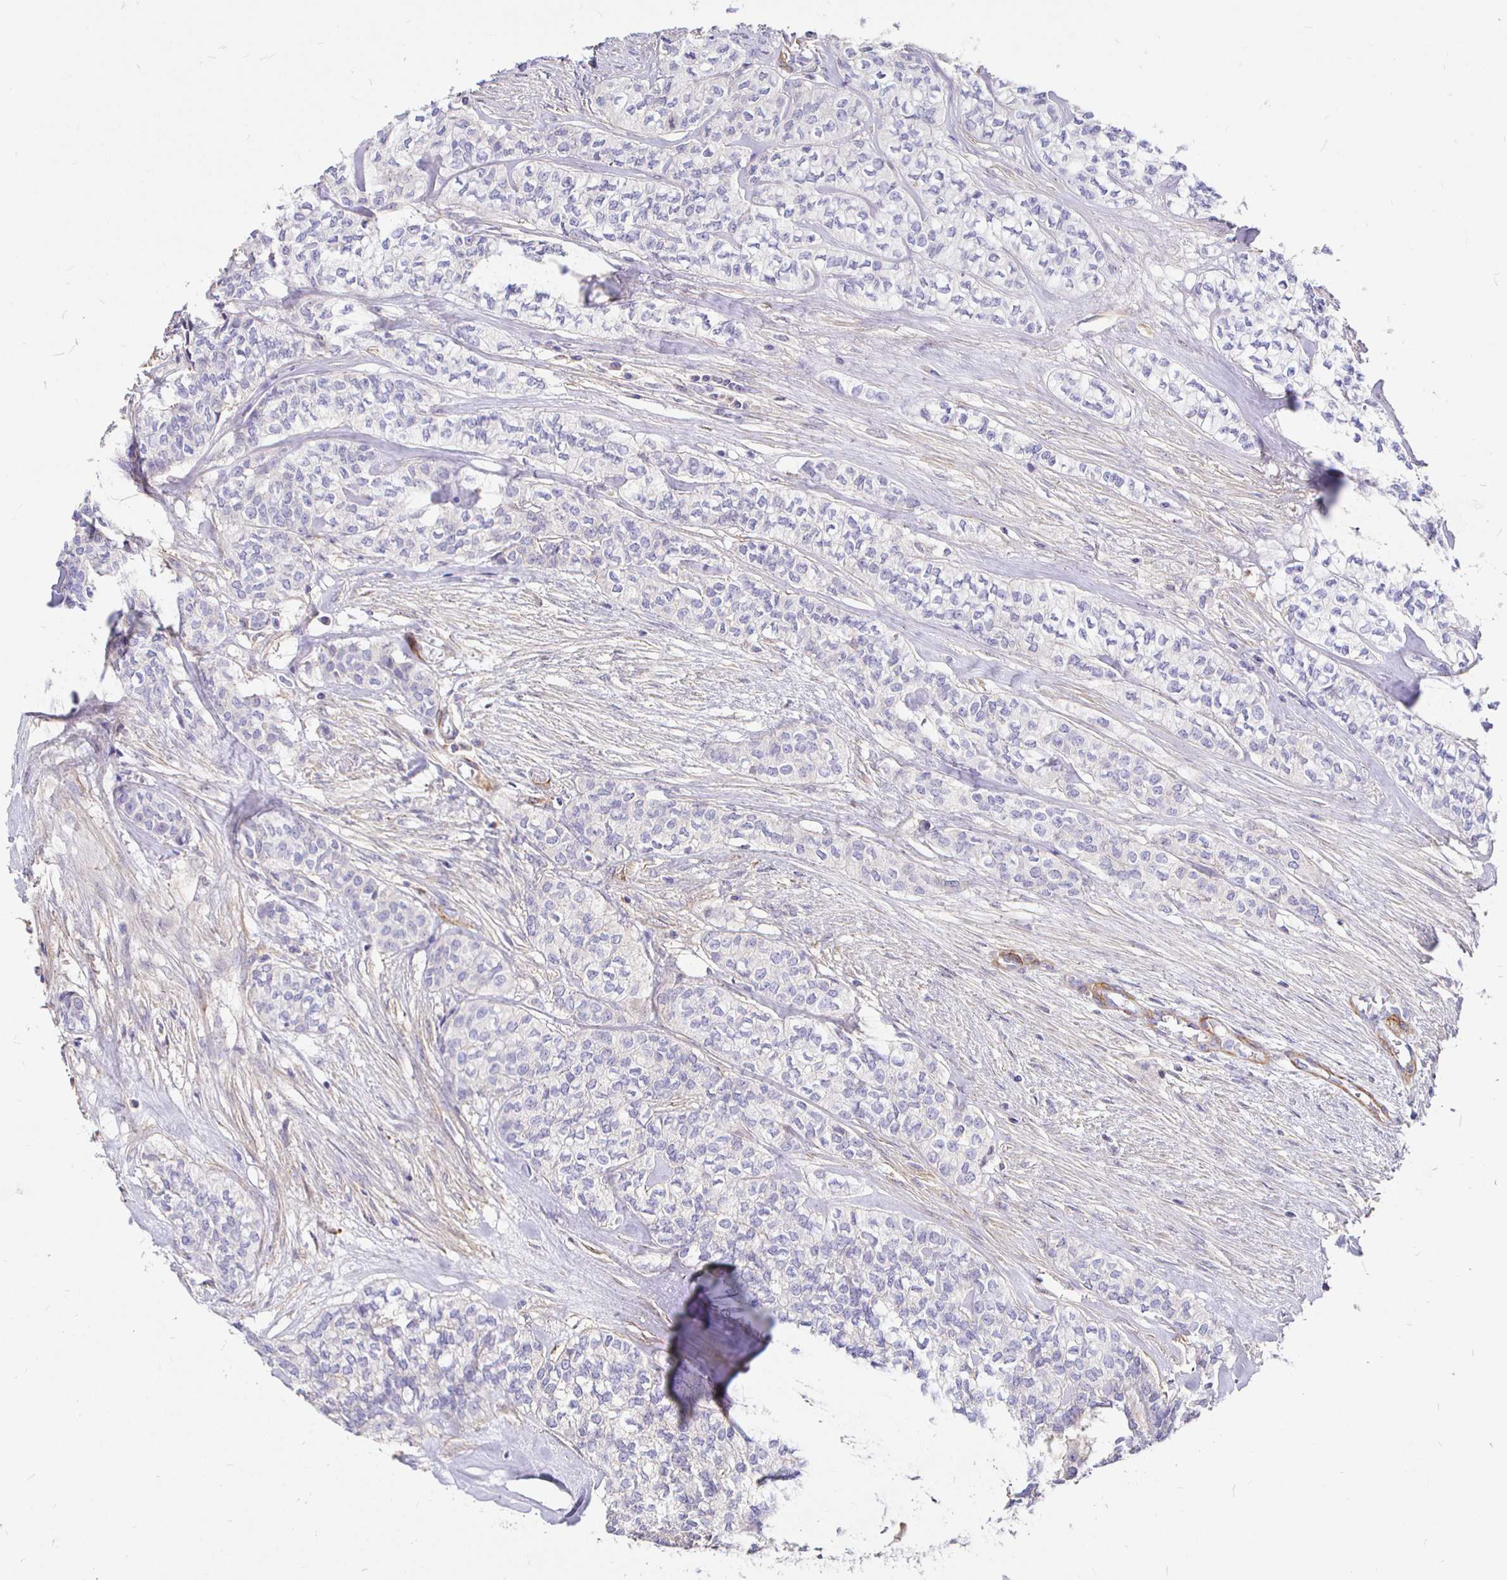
{"staining": {"intensity": "negative", "quantity": "none", "location": "none"}, "tissue": "head and neck cancer", "cell_type": "Tumor cells", "image_type": "cancer", "snomed": [{"axis": "morphology", "description": "Adenocarcinoma, NOS"}, {"axis": "topography", "description": "Head-Neck"}], "caption": "IHC histopathology image of neoplastic tissue: human head and neck cancer stained with DAB (3,3'-diaminobenzidine) displays no significant protein positivity in tumor cells.", "gene": "PALM2AKAP2", "patient": {"sex": "male", "age": 81}}